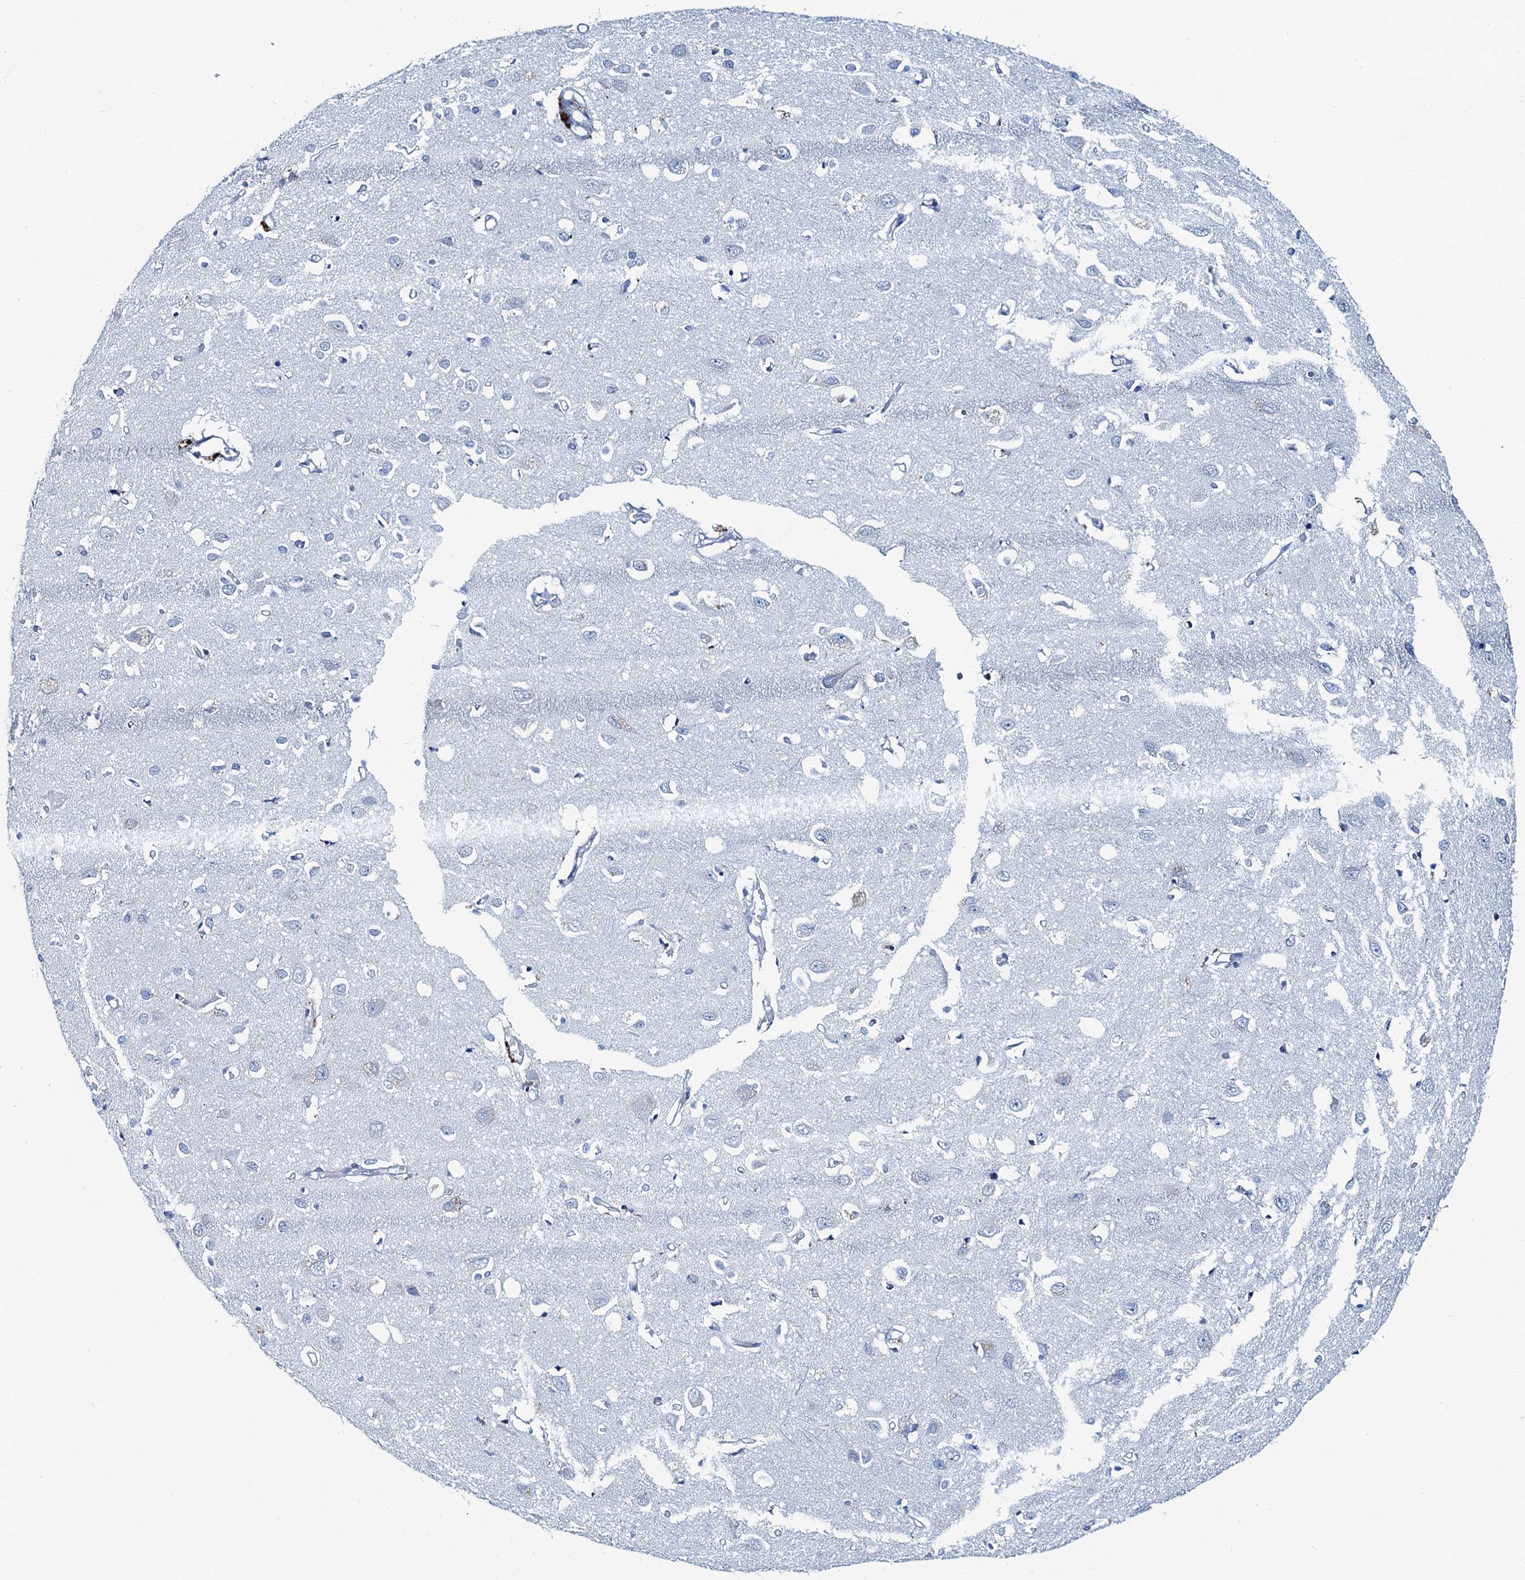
{"staining": {"intensity": "negative", "quantity": "none", "location": "none"}, "tissue": "cerebral cortex", "cell_type": "Endothelial cells", "image_type": "normal", "snomed": [{"axis": "morphology", "description": "Normal tissue, NOS"}, {"axis": "topography", "description": "Cerebral cortex"}], "caption": "An immunohistochemistry (IHC) image of normal cerebral cortex is shown. There is no staining in endothelial cells of cerebral cortex. The staining is performed using DAB (3,3'-diaminobenzidine) brown chromogen with nuclei counter-stained in using hematoxylin.", "gene": "ASTE1", "patient": {"sex": "female", "age": 64}}